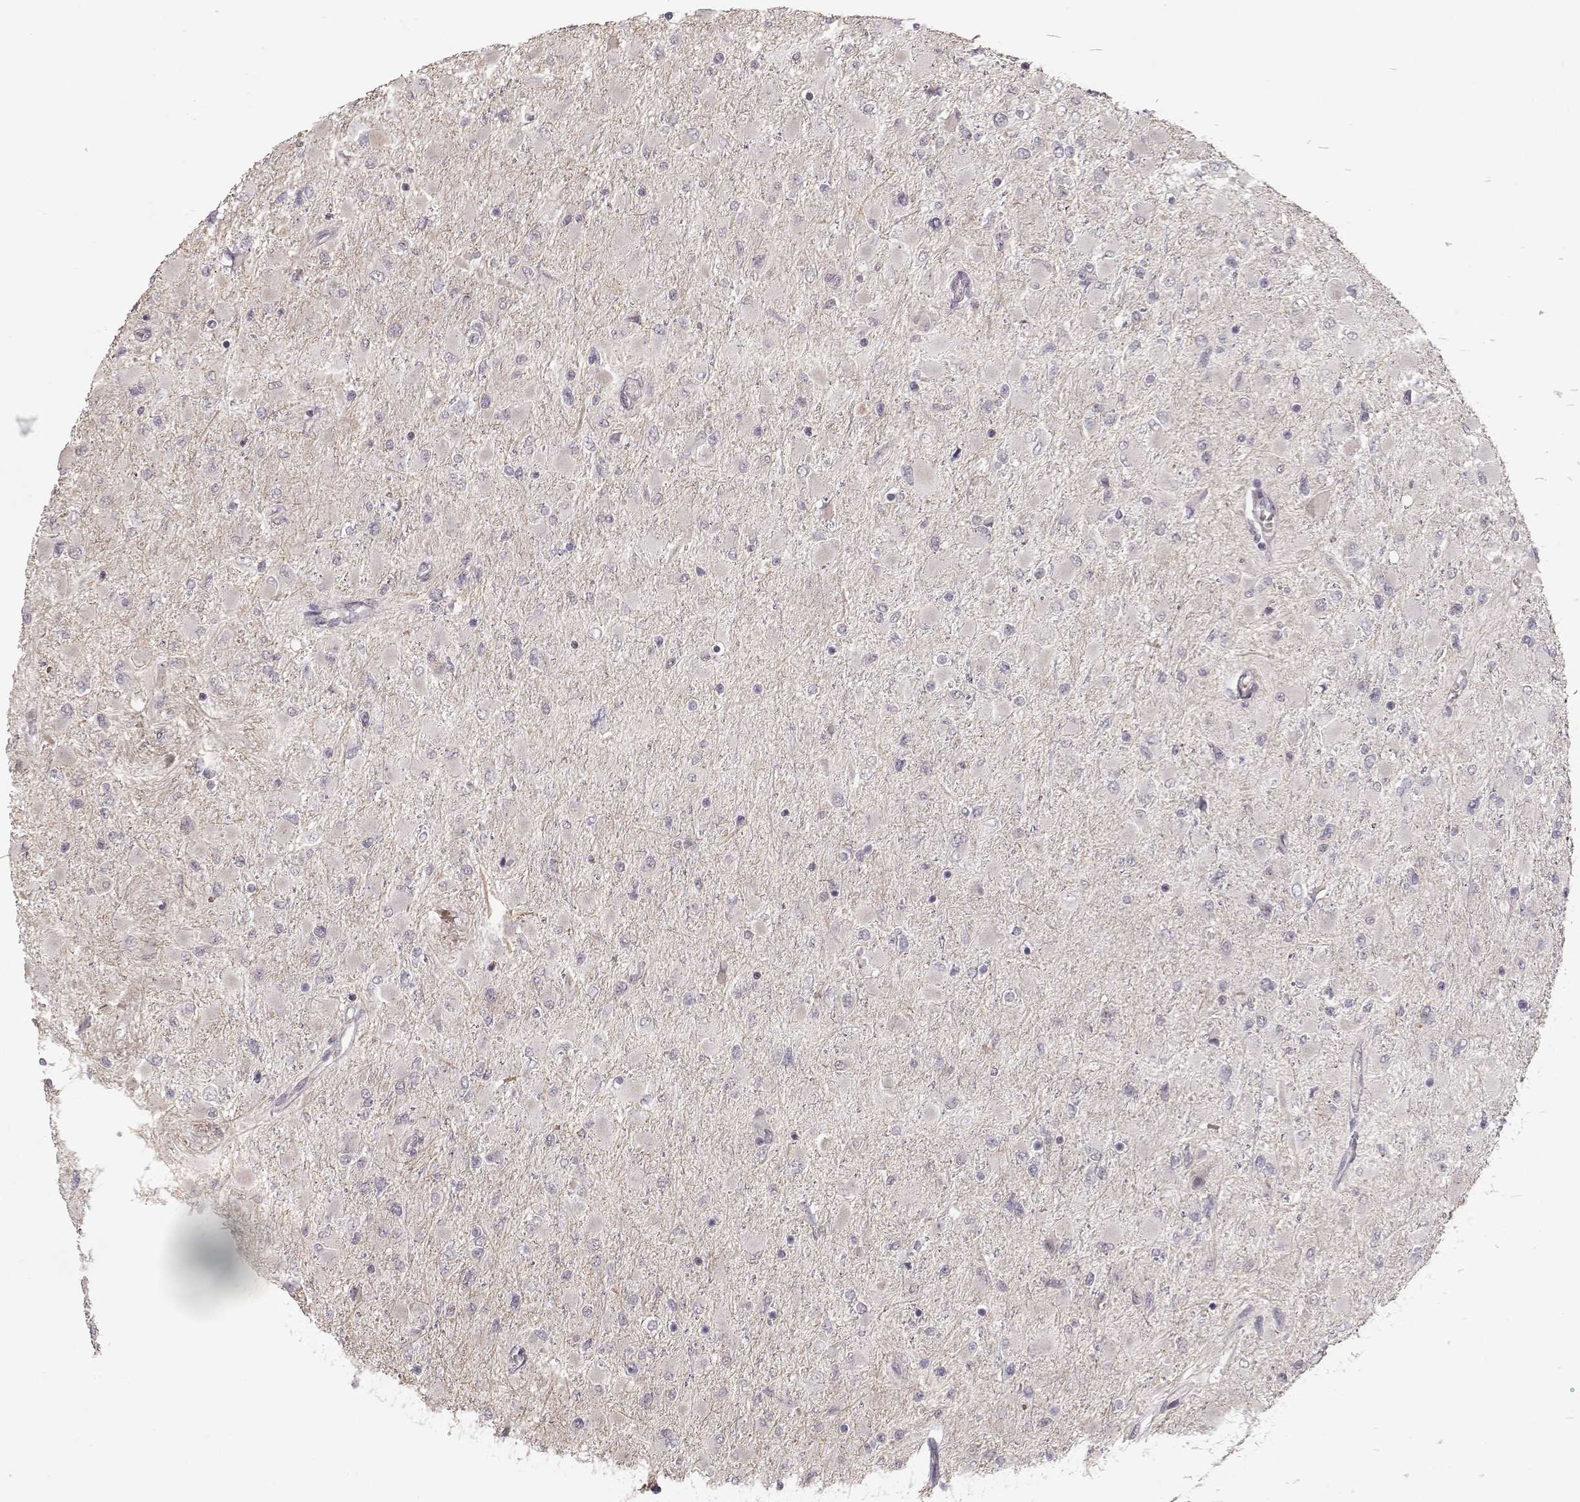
{"staining": {"intensity": "negative", "quantity": "none", "location": "none"}, "tissue": "glioma", "cell_type": "Tumor cells", "image_type": "cancer", "snomed": [{"axis": "morphology", "description": "Glioma, malignant, High grade"}, {"axis": "topography", "description": "Cerebral cortex"}], "caption": "Tumor cells are negative for protein expression in human glioma.", "gene": "PNMT", "patient": {"sex": "female", "age": 36}}